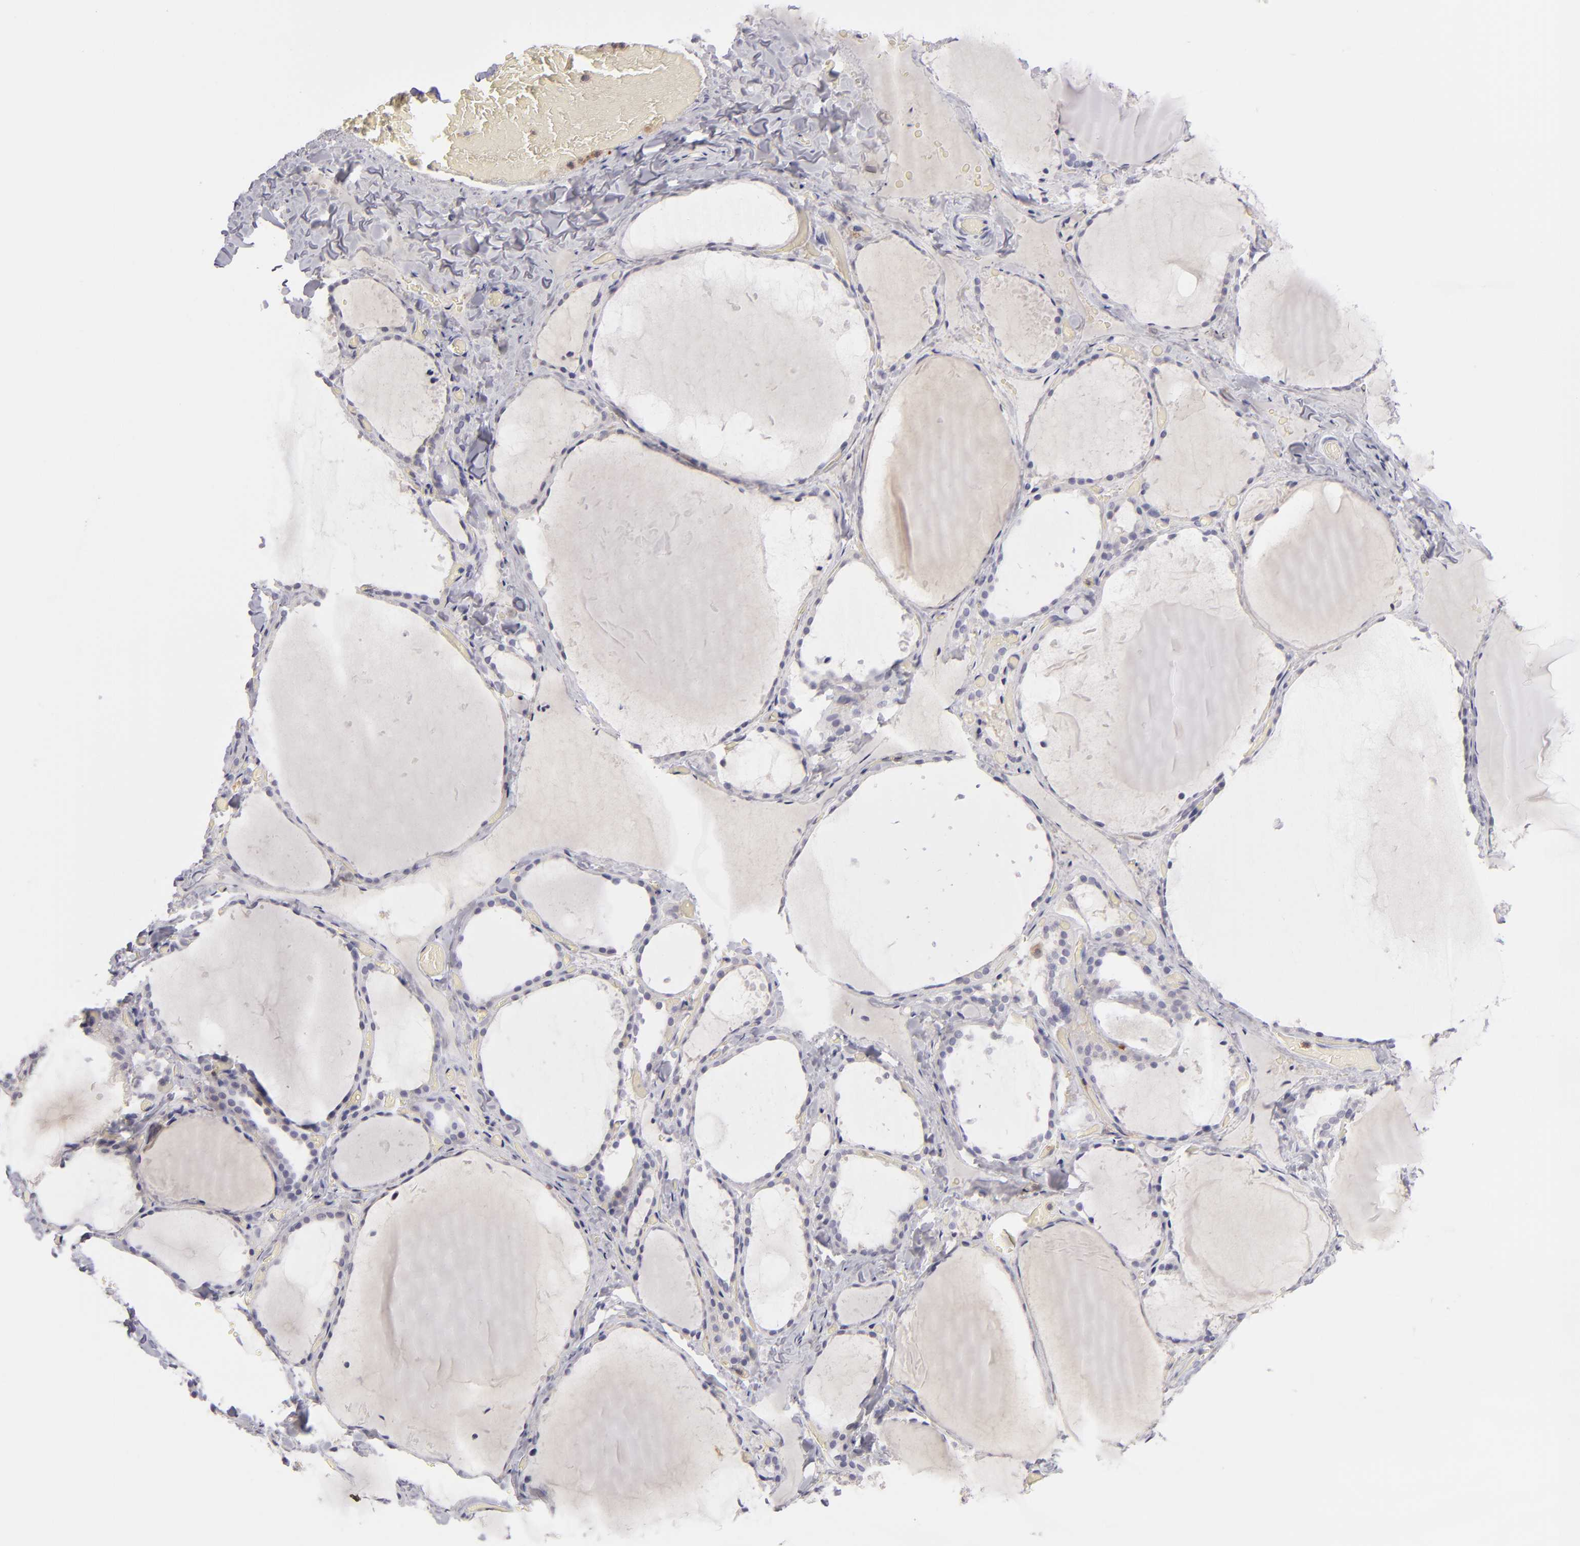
{"staining": {"intensity": "negative", "quantity": "none", "location": "none"}, "tissue": "thyroid gland", "cell_type": "Glandular cells", "image_type": "normal", "snomed": [{"axis": "morphology", "description": "Normal tissue, NOS"}, {"axis": "topography", "description": "Thyroid gland"}], "caption": "This is an IHC photomicrograph of benign human thyroid gland. There is no positivity in glandular cells.", "gene": "MMP10", "patient": {"sex": "female", "age": 22}}